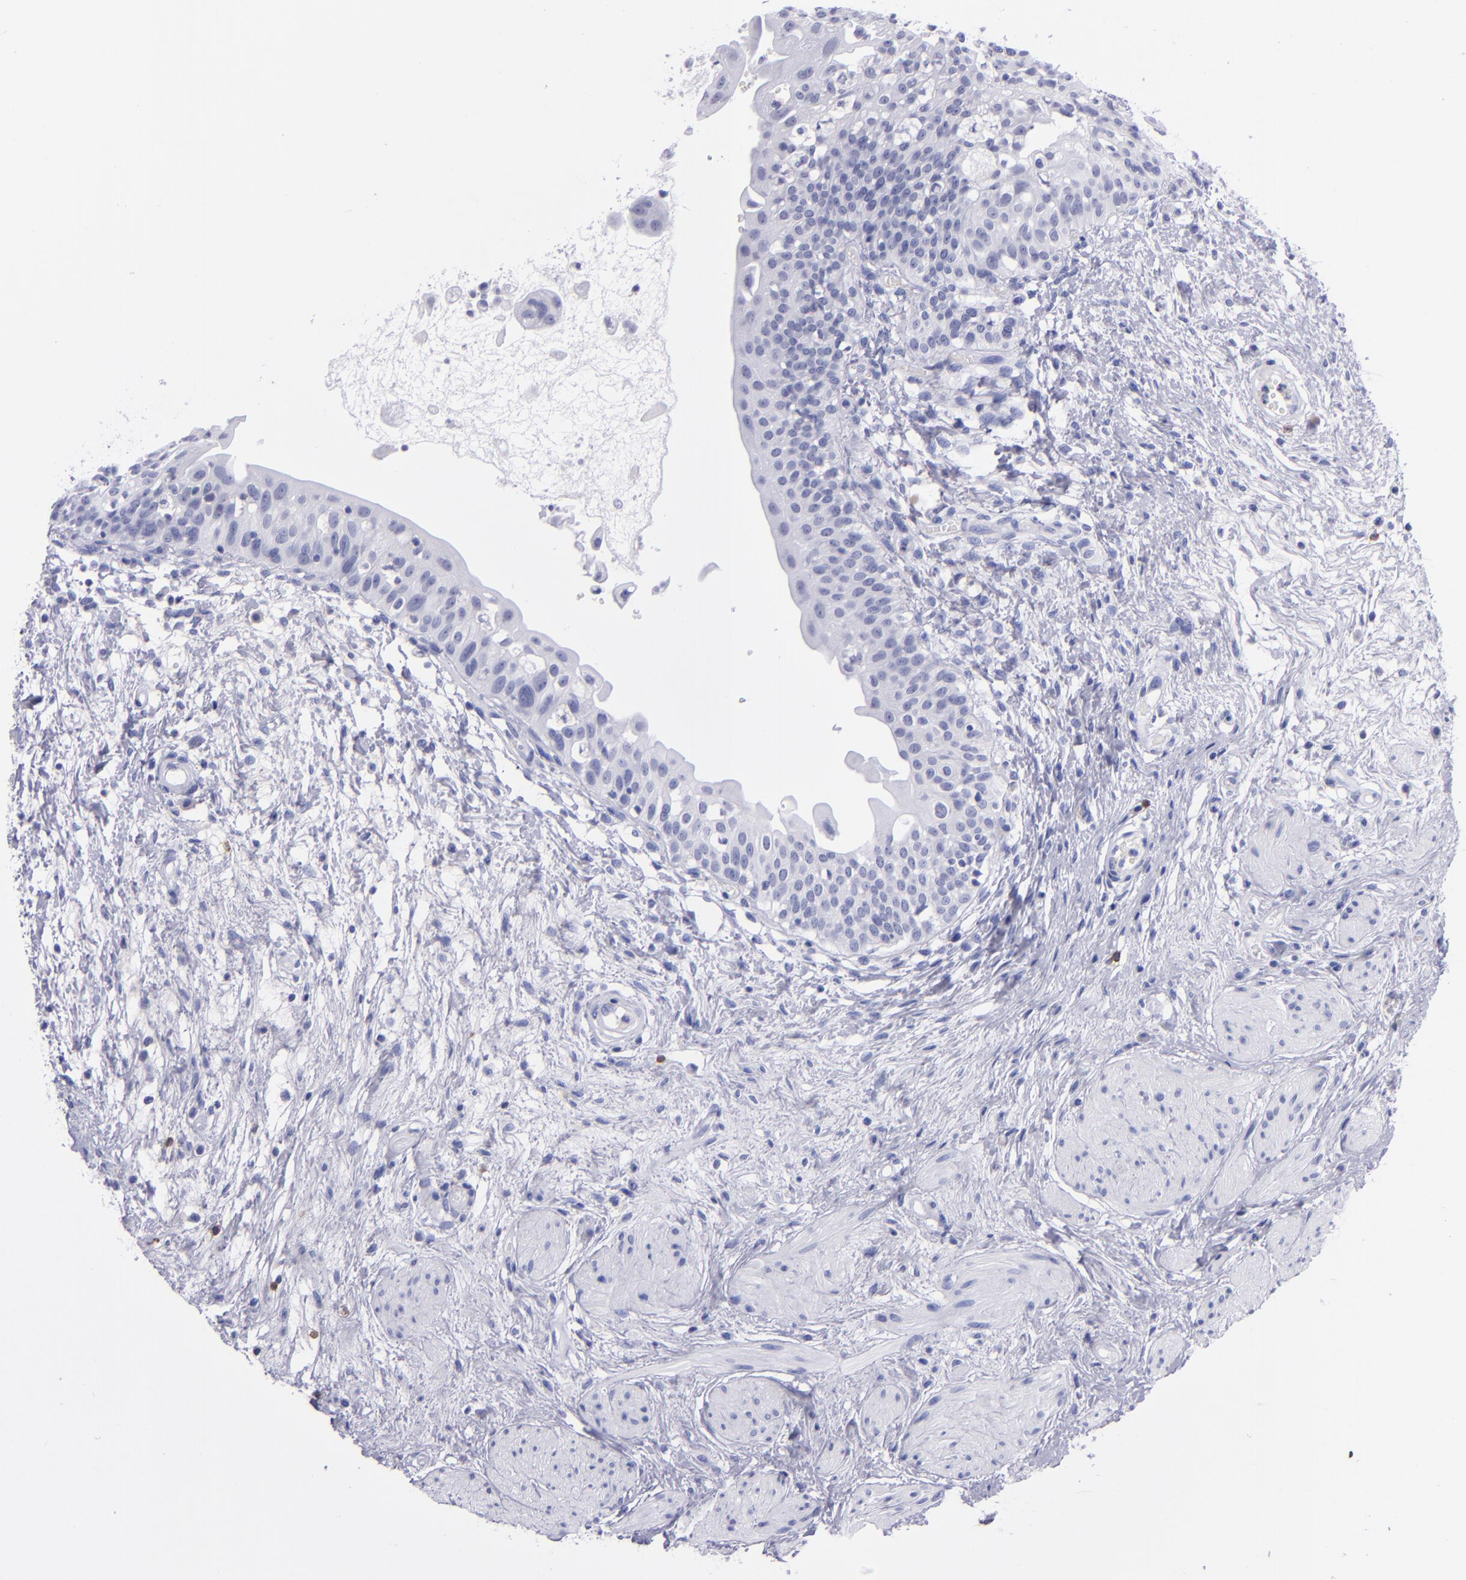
{"staining": {"intensity": "negative", "quantity": "none", "location": "none"}, "tissue": "urinary bladder", "cell_type": "Urothelial cells", "image_type": "normal", "snomed": [{"axis": "morphology", "description": "Normal tissue, NOS"}, {"axis": "topography", "description": "Urinary bladder"}], "caption": "Immunohistochemistry photomicrograph of normal human urinary bladder stained for a protein (brown), which demonstrates no positivity in urothelial cells. (DAB immunohistochemistry (IHC) visualized using brightfield microscopy, high magnification).", "gene": "CD37", "patient": {"sex": "female", "age": 55}}